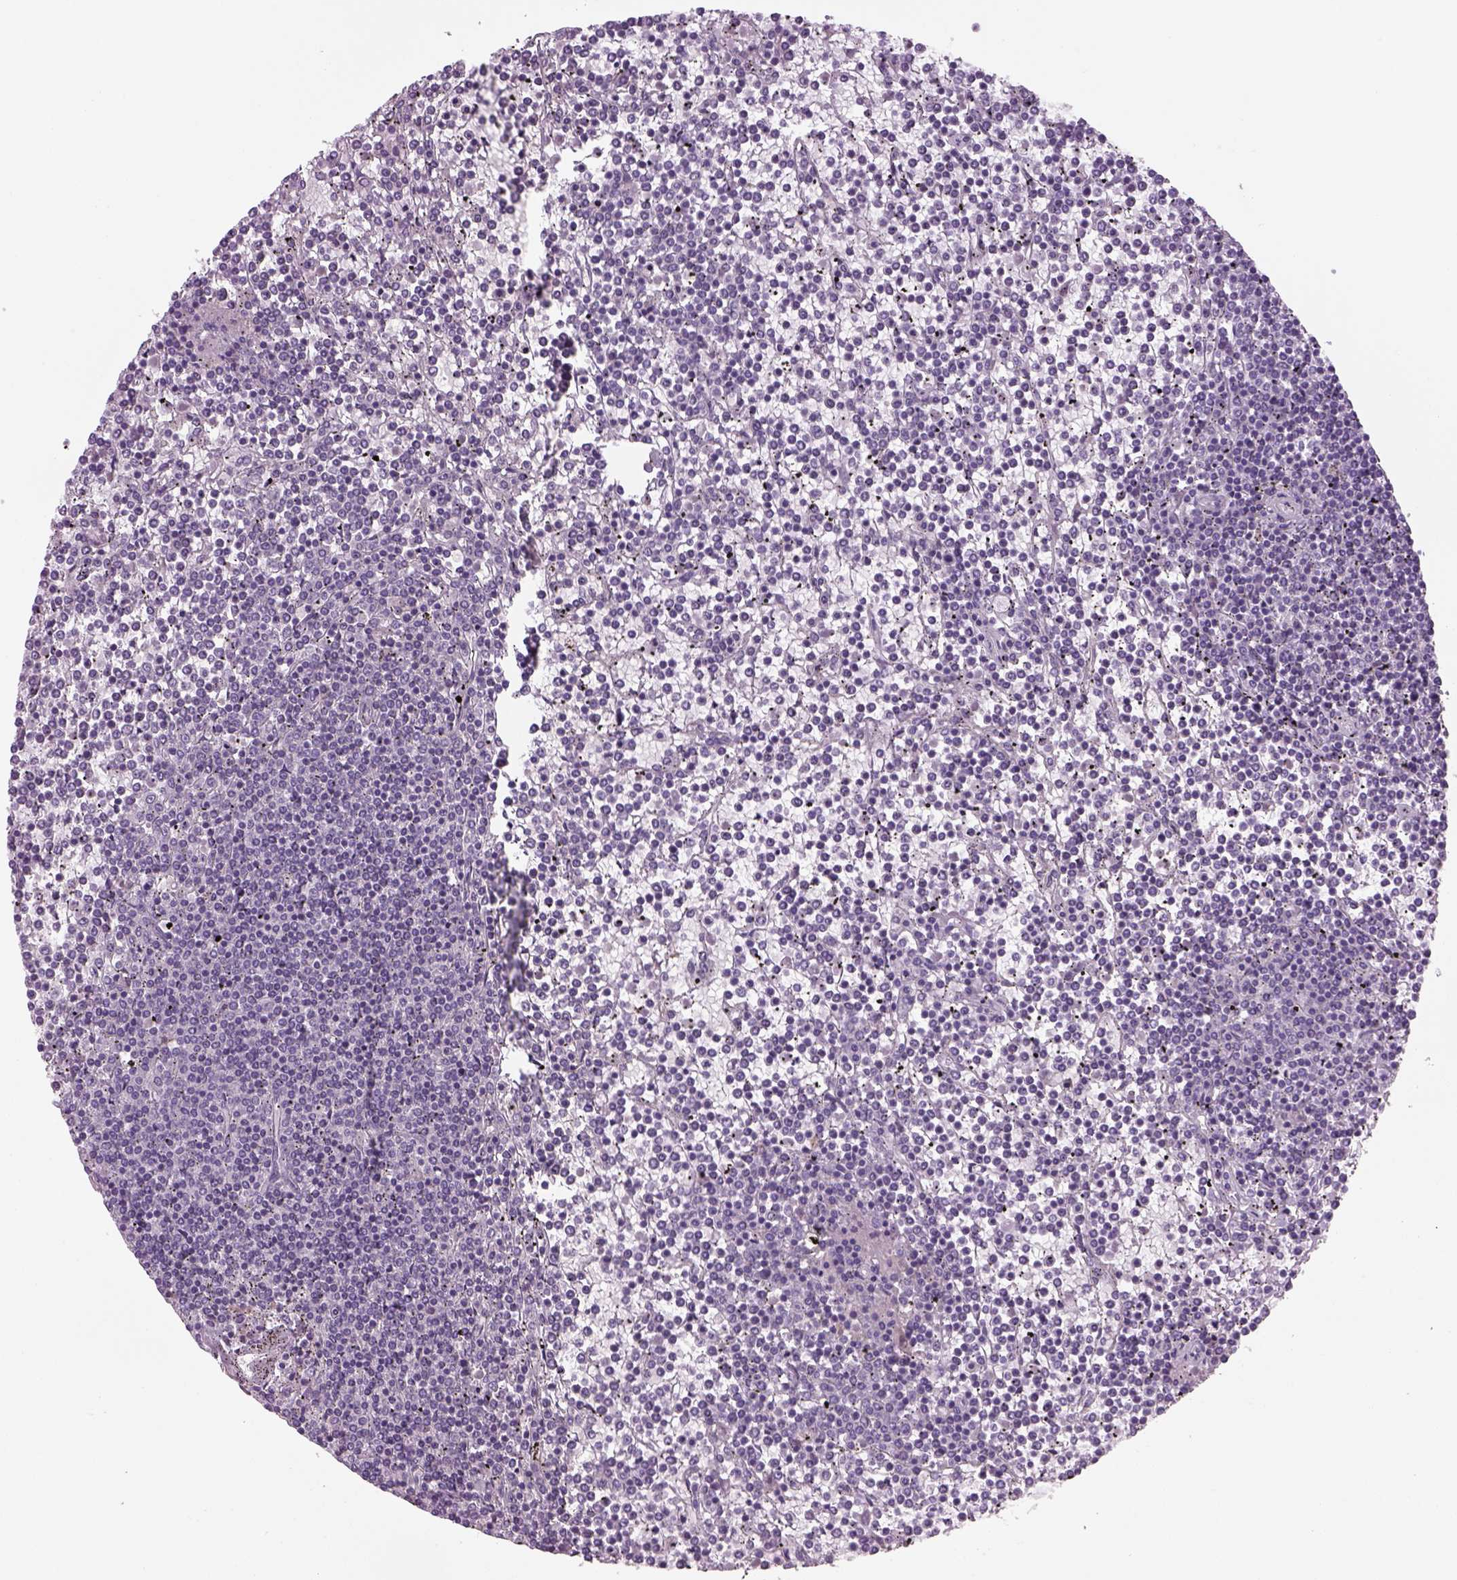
{"staining": {"intensity": "negative", "quantity": "none", "location": "none"}, "tissue": "lymphoma", "cell_type": "Tumor cells", "image_type": "cancer", "snomed": [{"axis": "morphology", "description": "Malignant lymphoma, non-Hodgkin's type, Low grade"}, {"axis": "topography", "description": "Spleen"}], "caption": "Tumor cells are negative for brown protein staining in malignant lymphoma, non-Hodgkin's type (low-grade). The staining is performed using DAB (3,3'-diaminobenzidine) brown chromogen with nuclei counter-stained in using hematoxylin.", "gene": "MDH1B", "patient": {"sex": "female", "age": 19}}